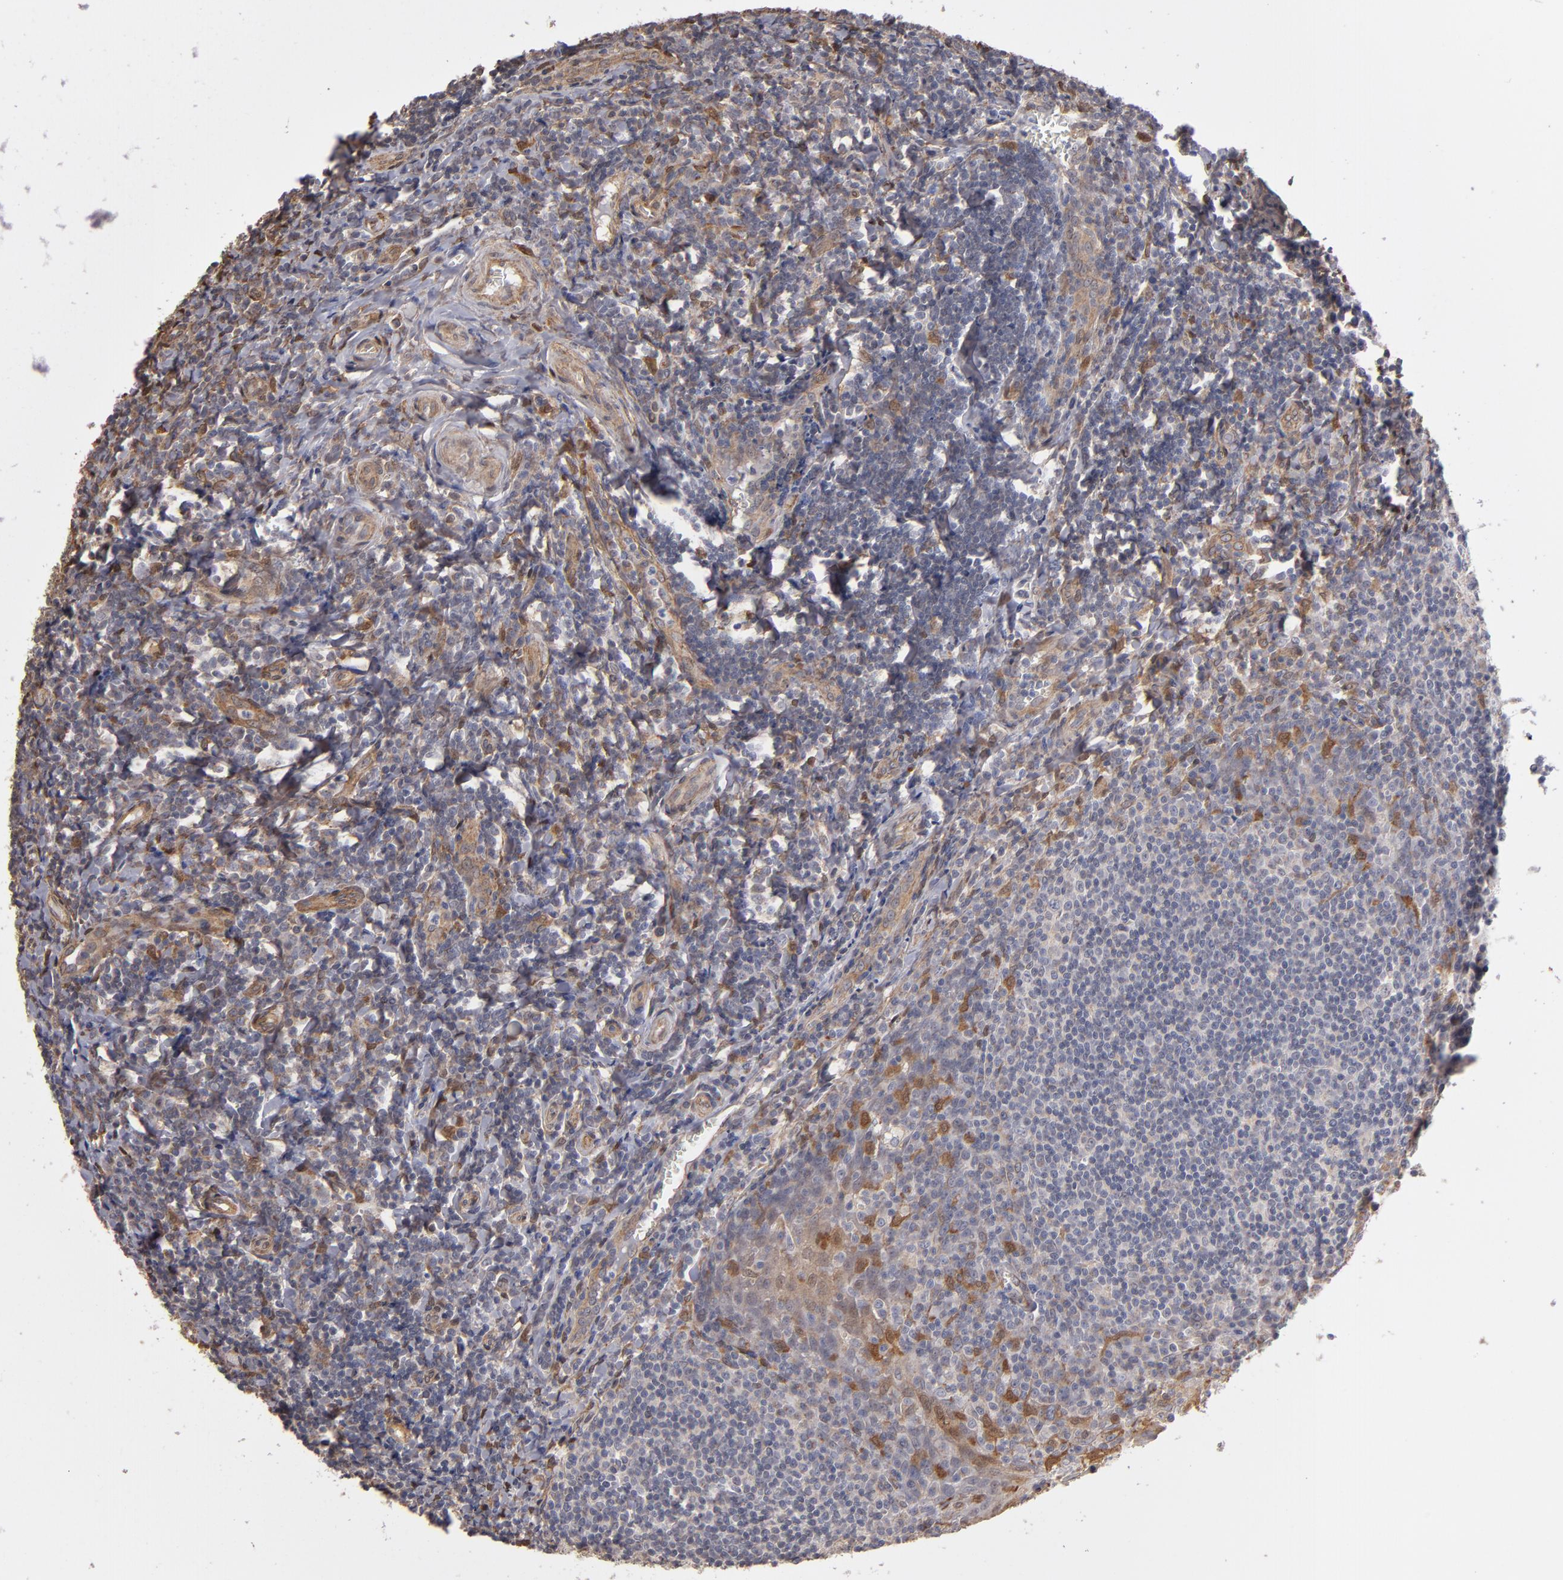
{"staining": {"intensity": "weak", "quantity": "<25%", "location": "cytoplasmic/membranous"}, "tissue": "tonsil", "cell_type": "Germinal center cells", "image_type": "normal", "snomed": [{"axis": "morphology", "description": "Normal tissue, NOS"}, {"axis": "topography", "description": "Tonsil"}], "caption": "Tonsil was stained to show a protein in brown. There is no significant expression in germinal center cells. (DAB (3,3'-diaminobenzidine) immunohistochemistry (IHC) visualized using brightfield microscopy, high magnification).", "gene": "NDRG2", "patient": {"sex": "male", "age": 20}}